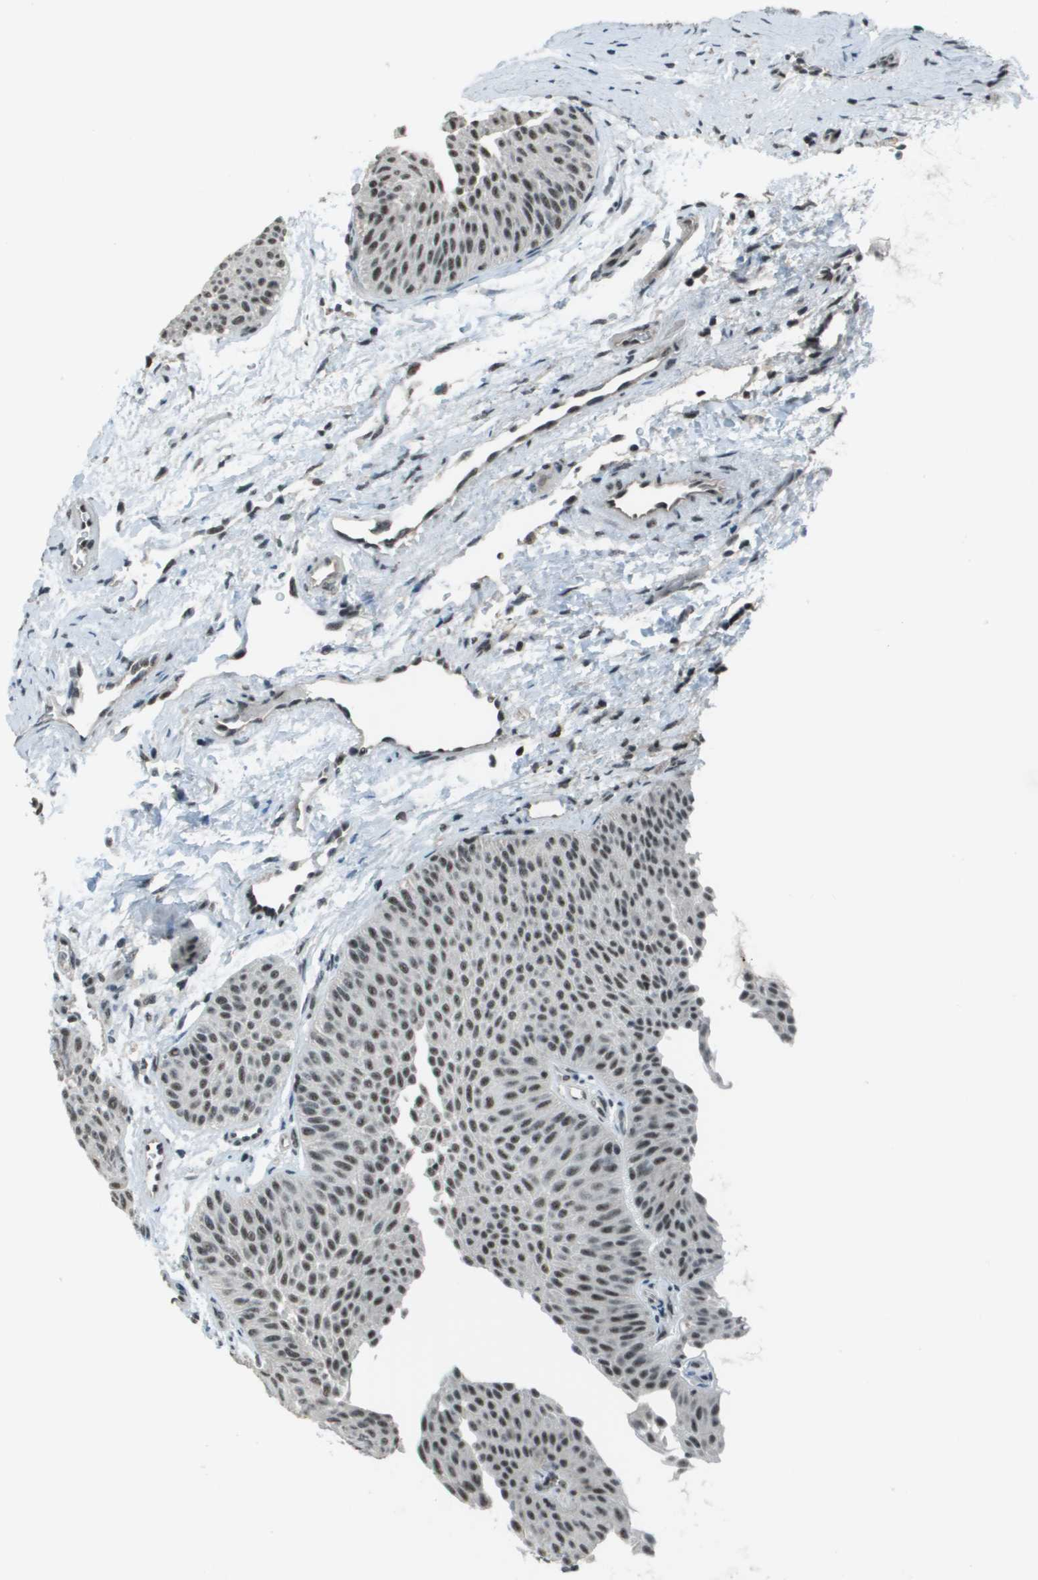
{"staining": {"intensity": "moderate", "quantity": ">75%", "location": "nuclear"}, "tissue": "urothelial cancer", "cell_type": "Tumor cells", "image_type": "cancer", "snomed": [{"axis": "morphology", "description": "Urothelial carcinoma, Low grade"}, {"axis": "topography", "description": "Urinary bladder"}], "caption": "IHC micrograph of neoplastic tissue: human urothelial carcinoma (low-grade) stained using immunohistochemistry (IHC) shows medium levels of moderate protein expression localized specifically in the nuclear of tumor cells, appearing as a nuclear brown color.", "gene": "DEPDC1", "patient": {"sex": "female", "age": 60}}